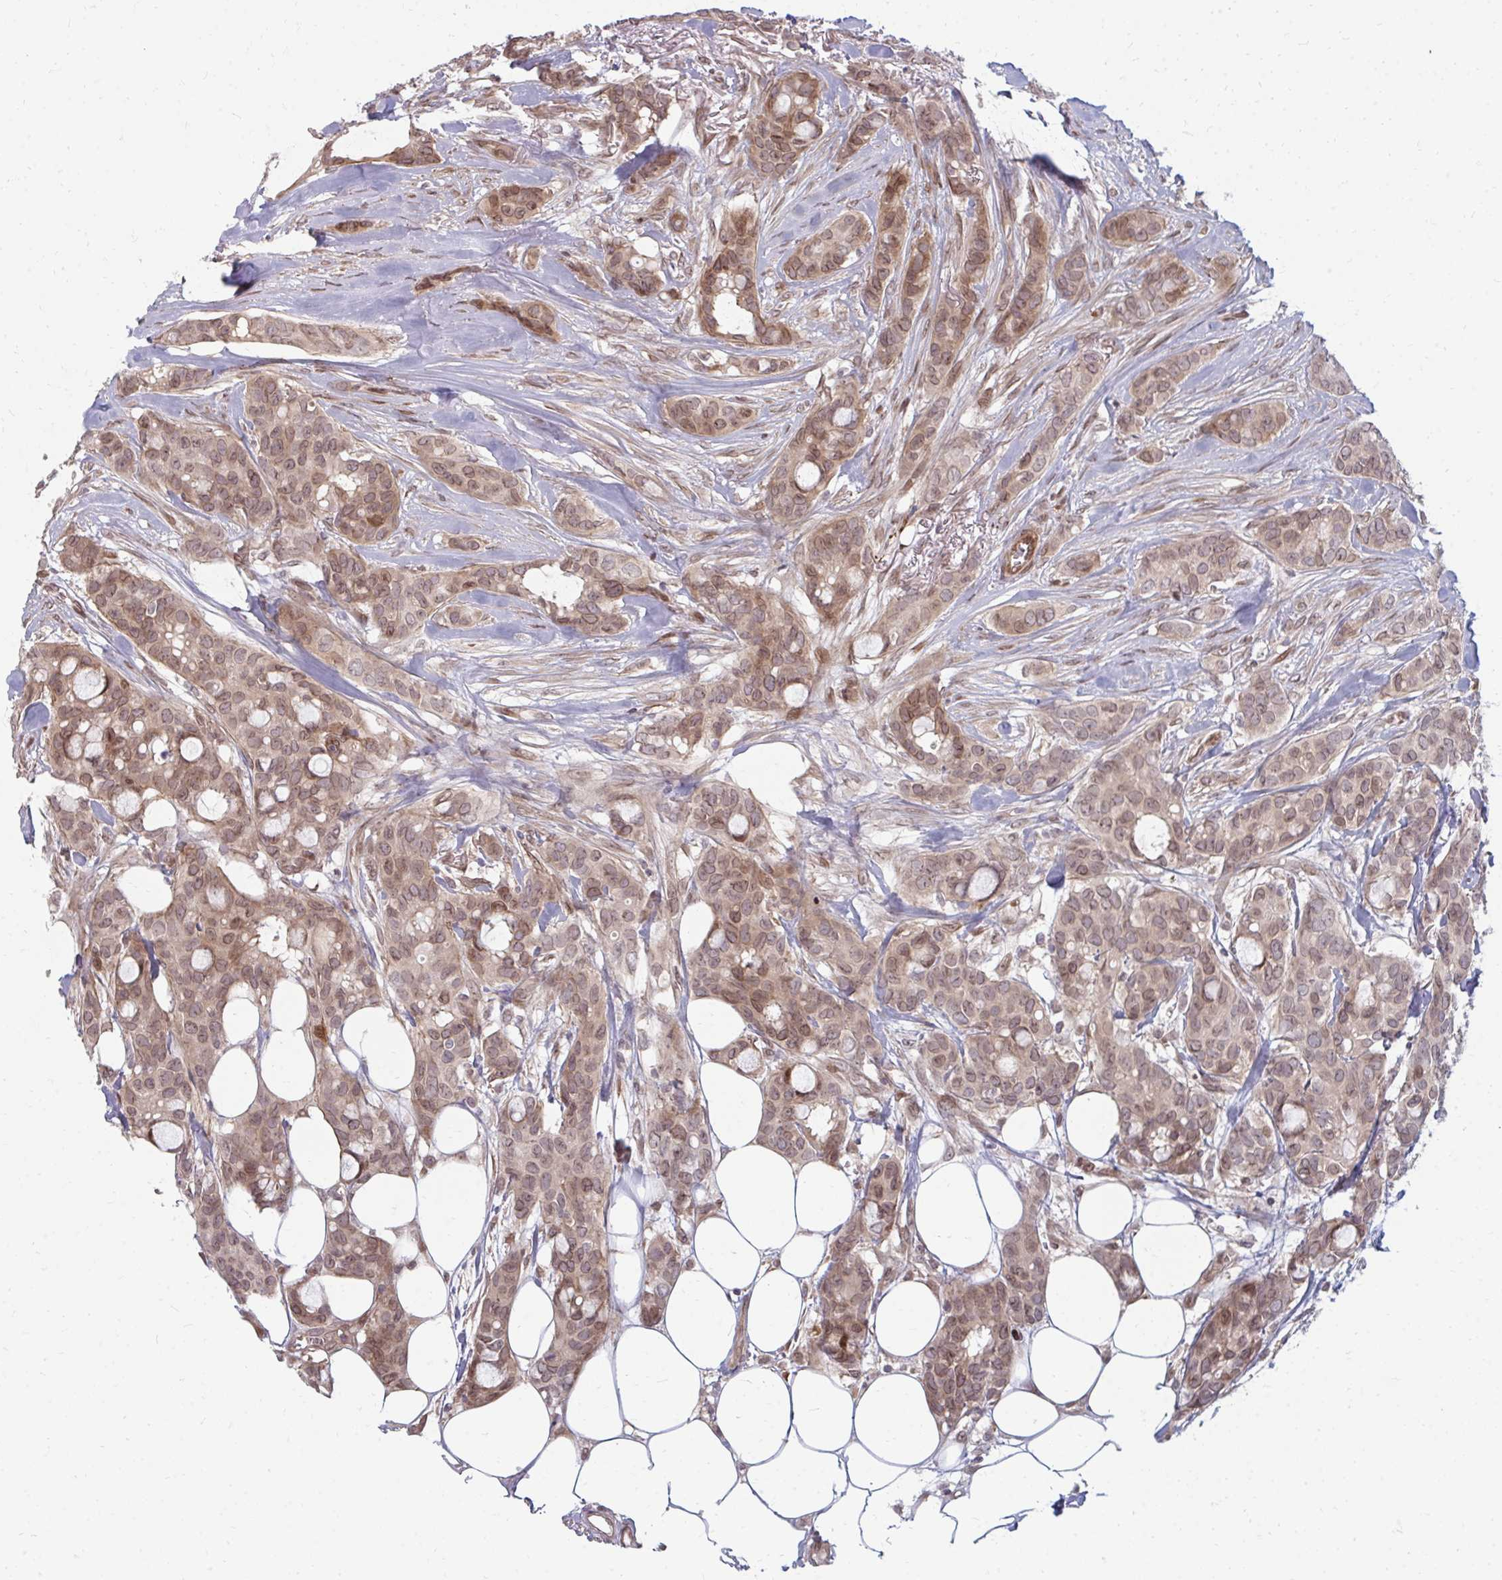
{"staining": {"intensity": "moderate", "quantity": ">75%", "location": "cytoplasmic/membranous,nuclear"}, "tissue": "breast cancer", "cell_type": "Tumor cells", "image_type": "cancer", "snomed": [{"axis": "morphology", "description": "Duct carcinoma"}, {"axis": "topography", "description": "Breast"}], "caption": "Breast cancer was stained to show a protein in brown. There is medium levels of moderate cytoplasmic/membranous and nuclear positivity in about >75% of tumor cells.", "gene": "ZNF285", "patient": {"sex": "female", "age": 84}}